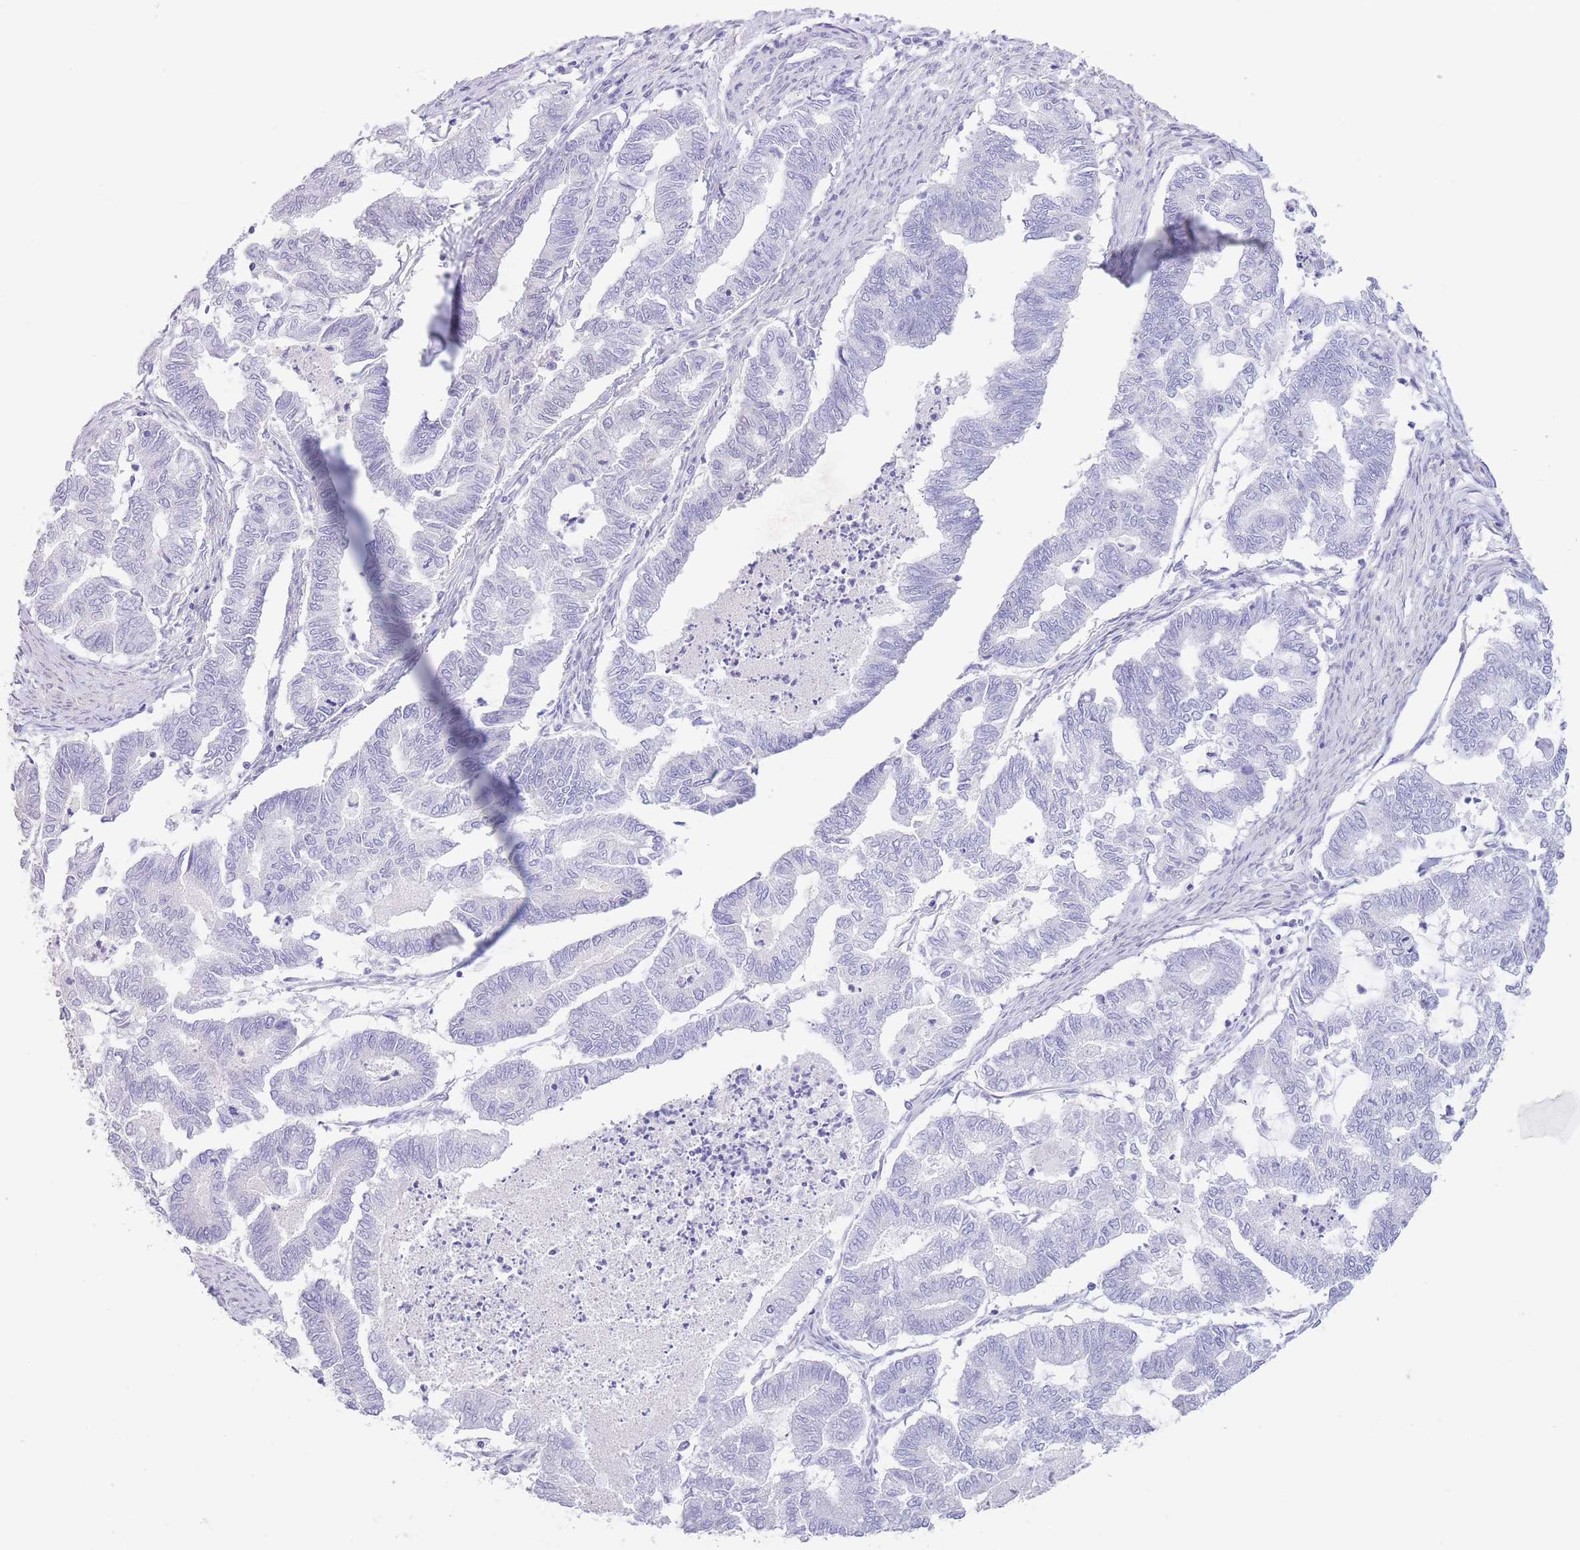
{"staining": {"intensity": "negative", "quantity": "none", "location": "none"}, "tissue": "endometrial cancer", "cell_type": "Tumor cells", "image_type": "cancer", "snomed": [{"axis": "morphology", "description": "Adenocarcinoma, NOS"}, {"axis": "topography", "description": "Endometrium"}], "caption": "An image of human endometrial adenocarcinoma is negative for staining in tumor cells.", "gene": "PKLR", "patient": {"sex": "female", "age": 79}}